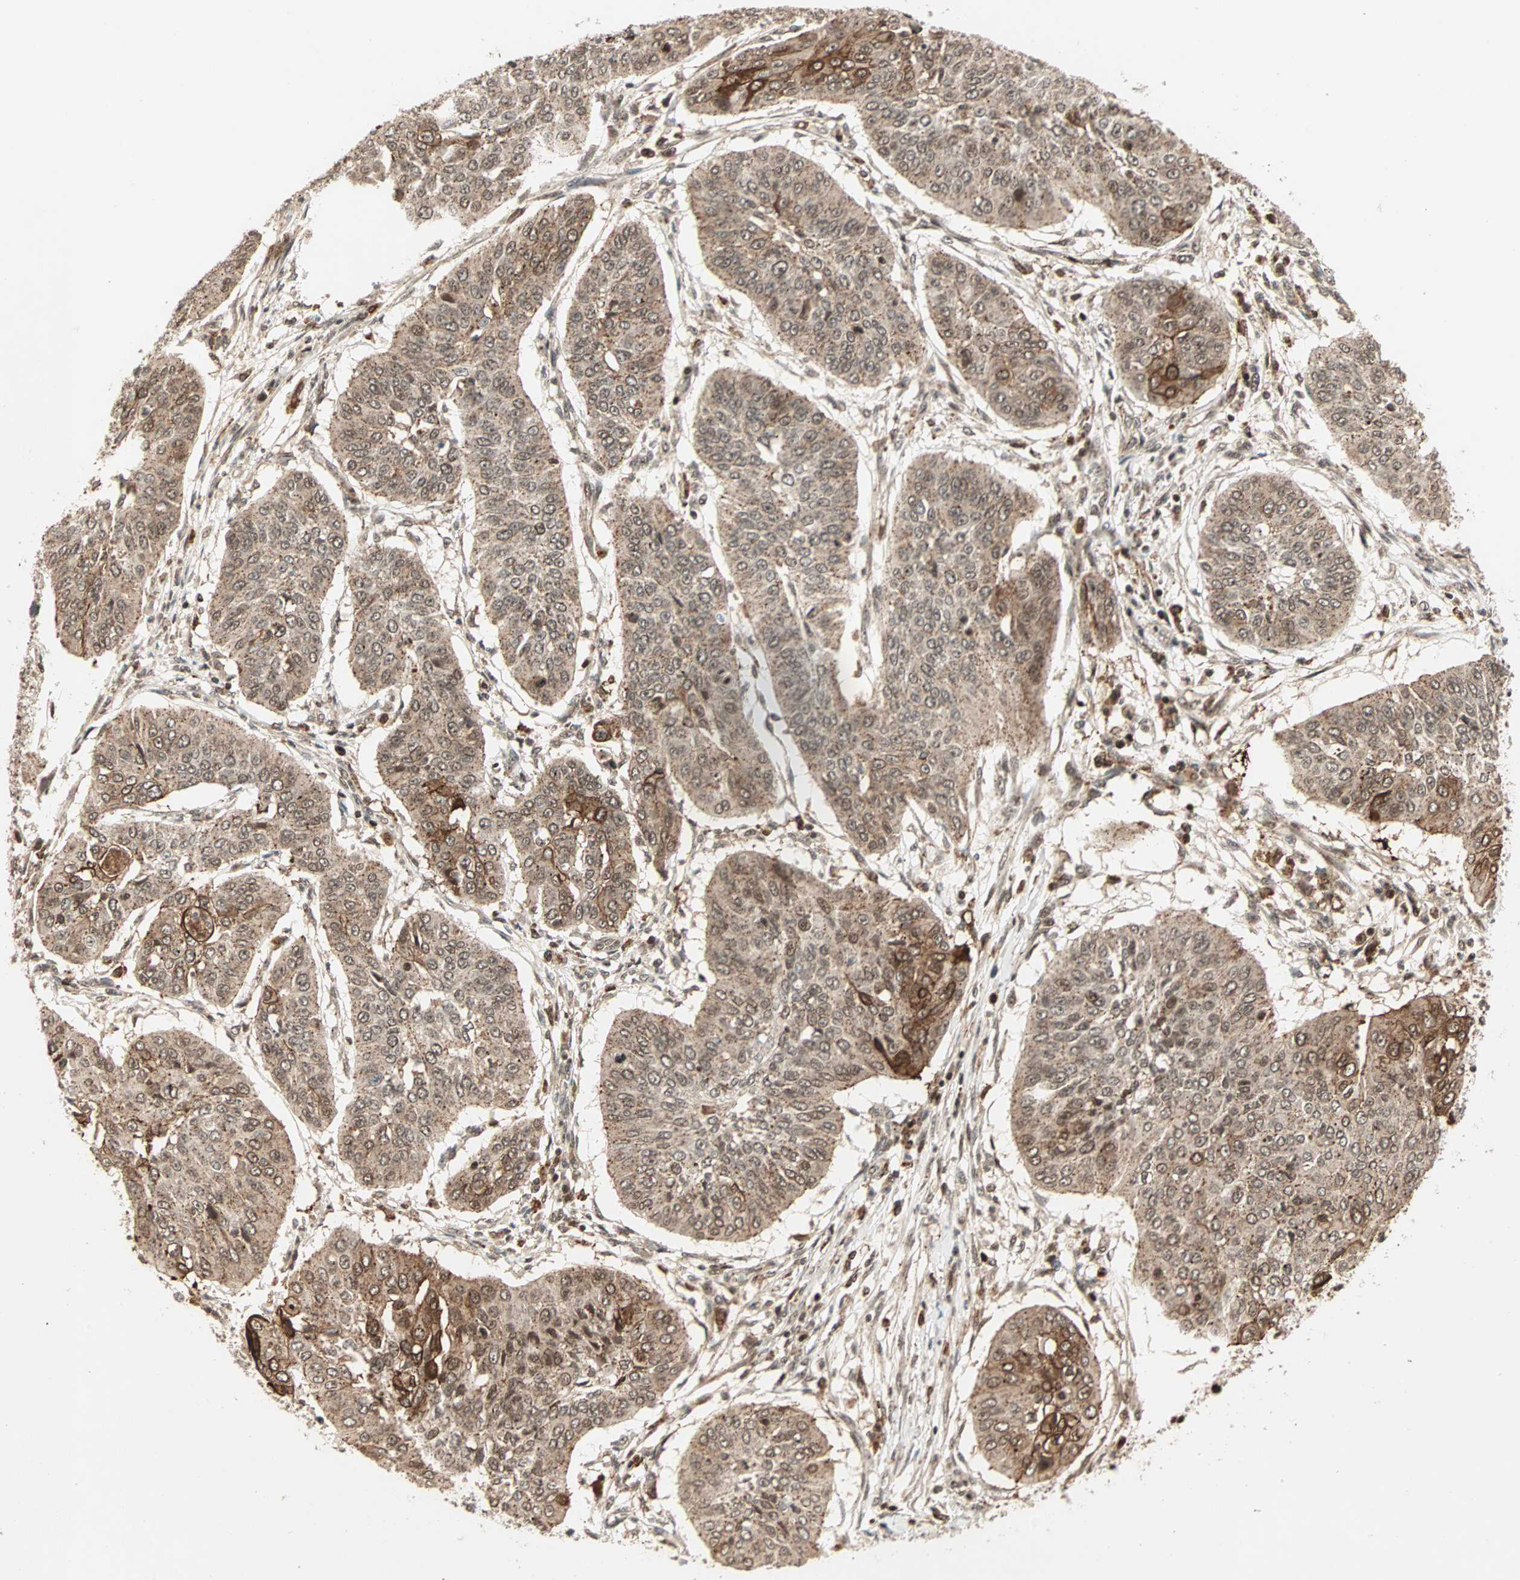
{"staining": {"intensity": "moderate", "quantity": ">75%", "location": "cytoplasmic/membranous,nuclear"}, "tissue": "cervical cancer", "cell_type": "Tumor cells", "image_type": "cancer", "snomed": [{"axis": "morphology", "description": "Normal tissue, NOS"}, {"axis": "morphology", "description": "Squamous cell carcinoma, NOS"}, {"axis": "topography", "description": "Cervix"}], "caption": "About >75% of tumor cells in human cervical cancer demonstrate moderate cytoplasmic/membranous and nuclear protein expression as visualized by brown immunohistochemical staining.", "gene": "ZBED9", "patient": {"sex": "female", "age": 39}}